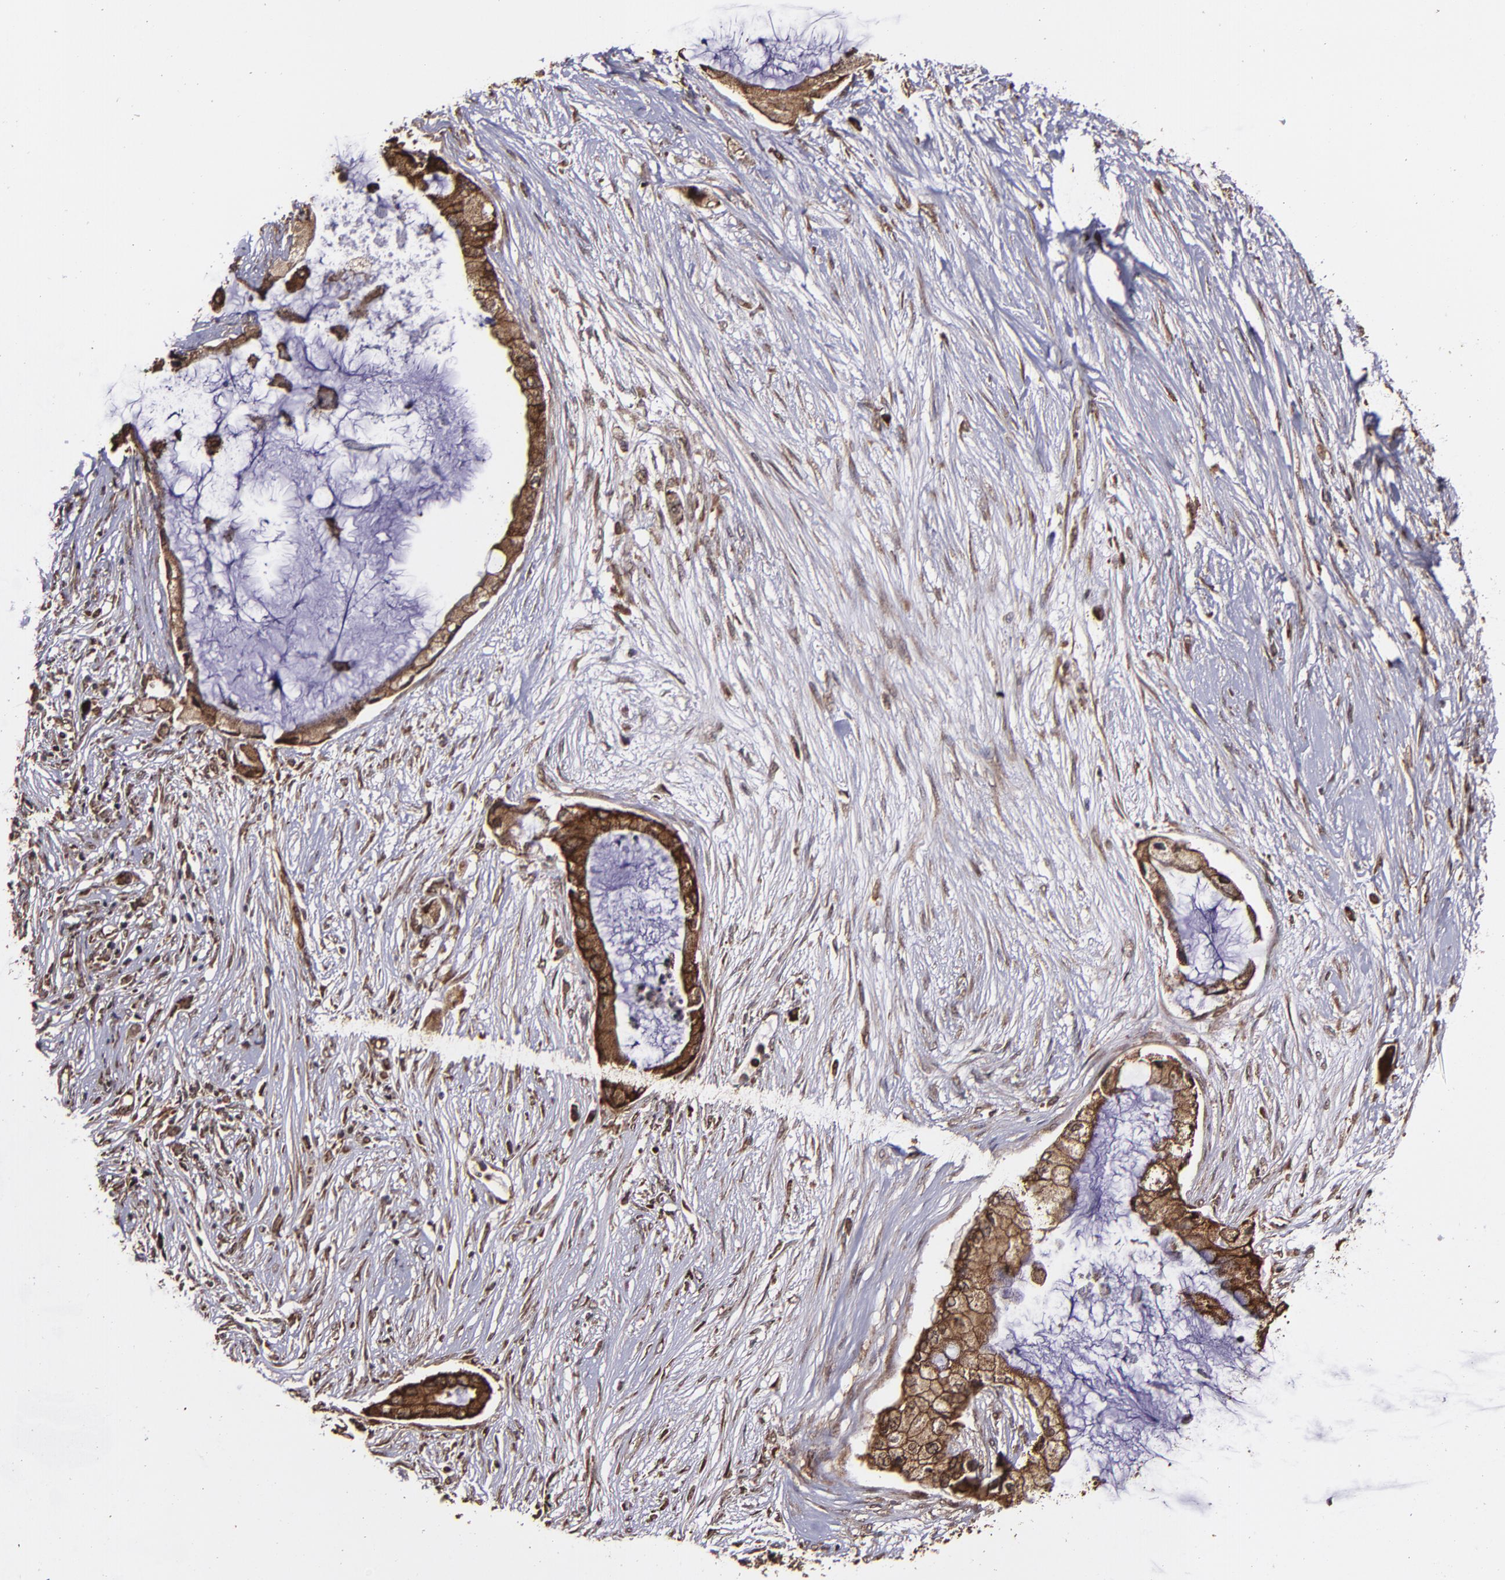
{"staining": {"intensity": "strong", "quantity": ">75%", "location": "cytoplasmic/membranous,nuclear"}, "tissue": "pancreatic cancer", "cell_type": "Tumor cells", "image_type": "cancer", "snomed": [{"axis": "morphology", "description": "Adenocarcinoma, NOS"}, {"axis": "topography", "description": "Pancreas"}], "caption": "Immunohistochemical staining of human pancreatic cancer demonstrates high levels of strong cytoplasmic/membranous and nuclear protein staining in approximately >75% of tumor cells. (DAB = brown stain, brightfield microscopy at high magnification).", "gene": "EIF4ENIF1", "patient": {"sex": "female", "age": 59}}